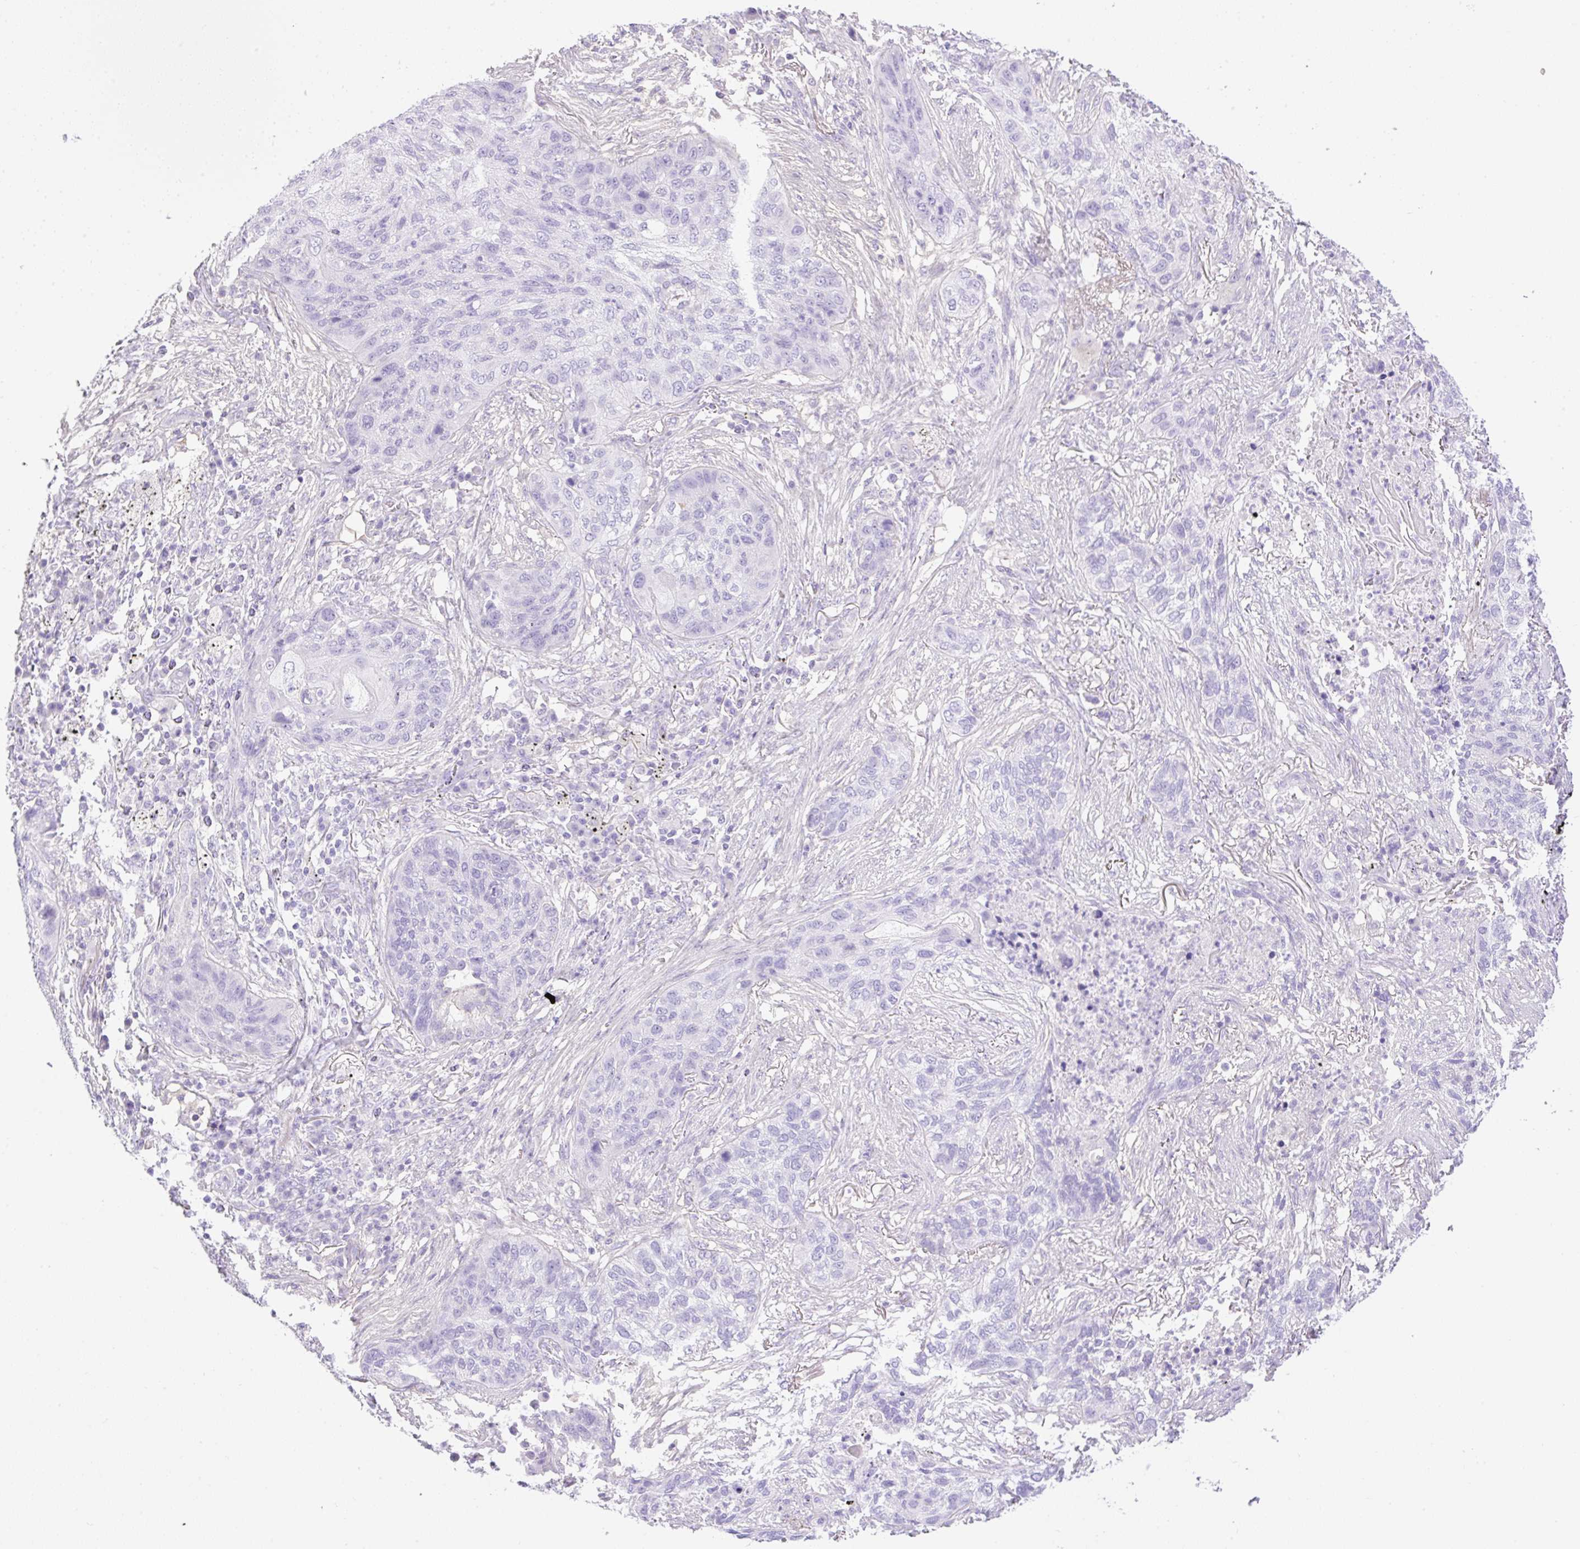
{"staining": {"intensity": "negative", "quantity": "none", "location": "none"}, "tissue": "lung cancer", "cell_type": "Tumor cells", "image_type": "cancer", "snomed": [{"axis": "morphology", "description": "Squamous cell carcinoma, NOS"}, {"axis": "topography", "description": "Lung"}], "caption": "Lung cancer was stained to show a protein in brown. There is no significant expression in tumor cells.", "gene": "CDX1", "patient": {"sex": "female", "age": 63}}